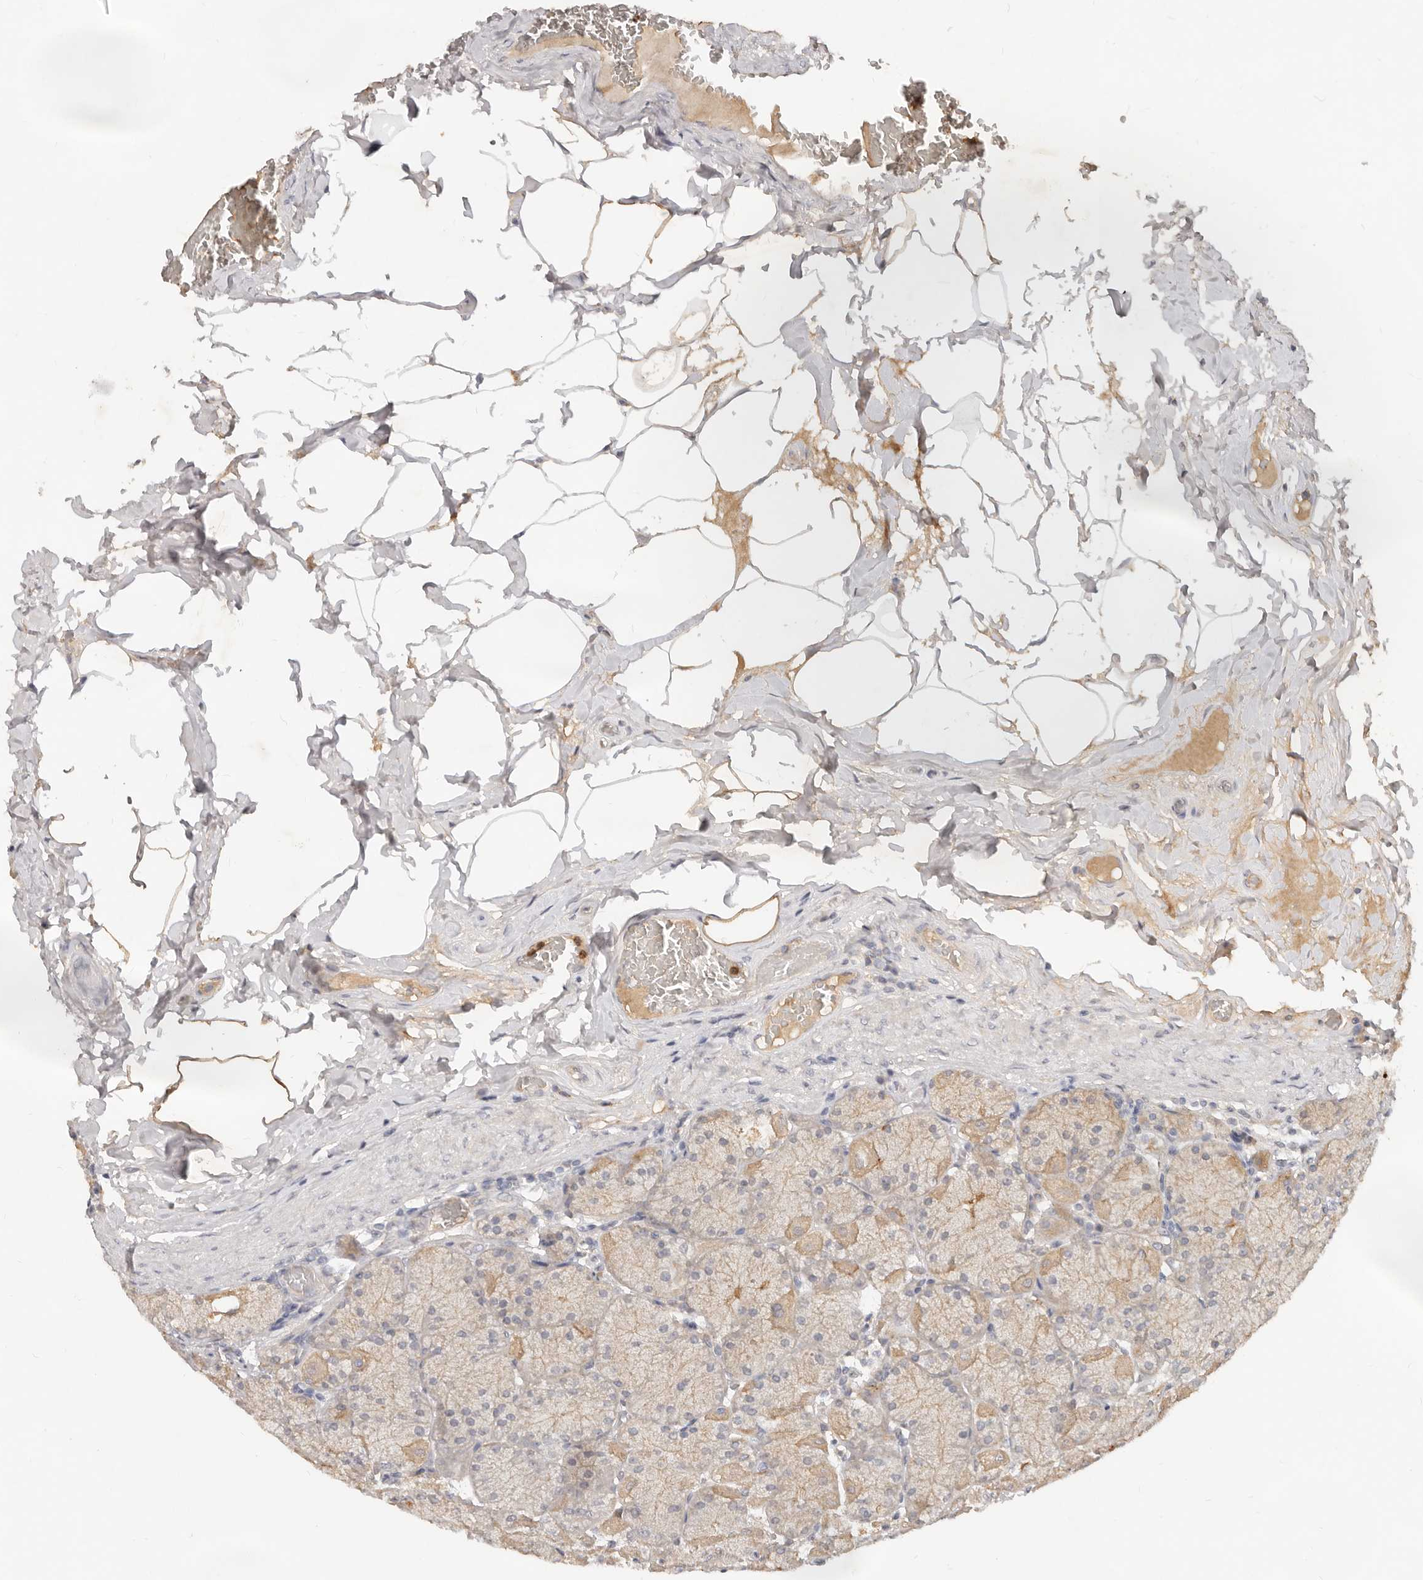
{"staining": {"intensity": "weak", "quantity": "25%-75%", "location": "cytoplasmic/membranous"}, "tissue": "stomach", "cell_type": "Glandular cells", "image_type": "normal", "snomed": [{"axis": "morphology", "description": "Normal tissue, NOS"}, {"axis": "topography", "description": "Stomach, upper"}], "caption": "Immunohistochemistry of normal human stomach demonstrates low levels of weak cytoplasmic/membranous expression in about 25%-75% of glandular cells. Immunohistochemistry stains the protein of interest in brown and the nuclei are stained blue.", "gene": "USP49", "patient": {"sex": "female", "age": 56}}